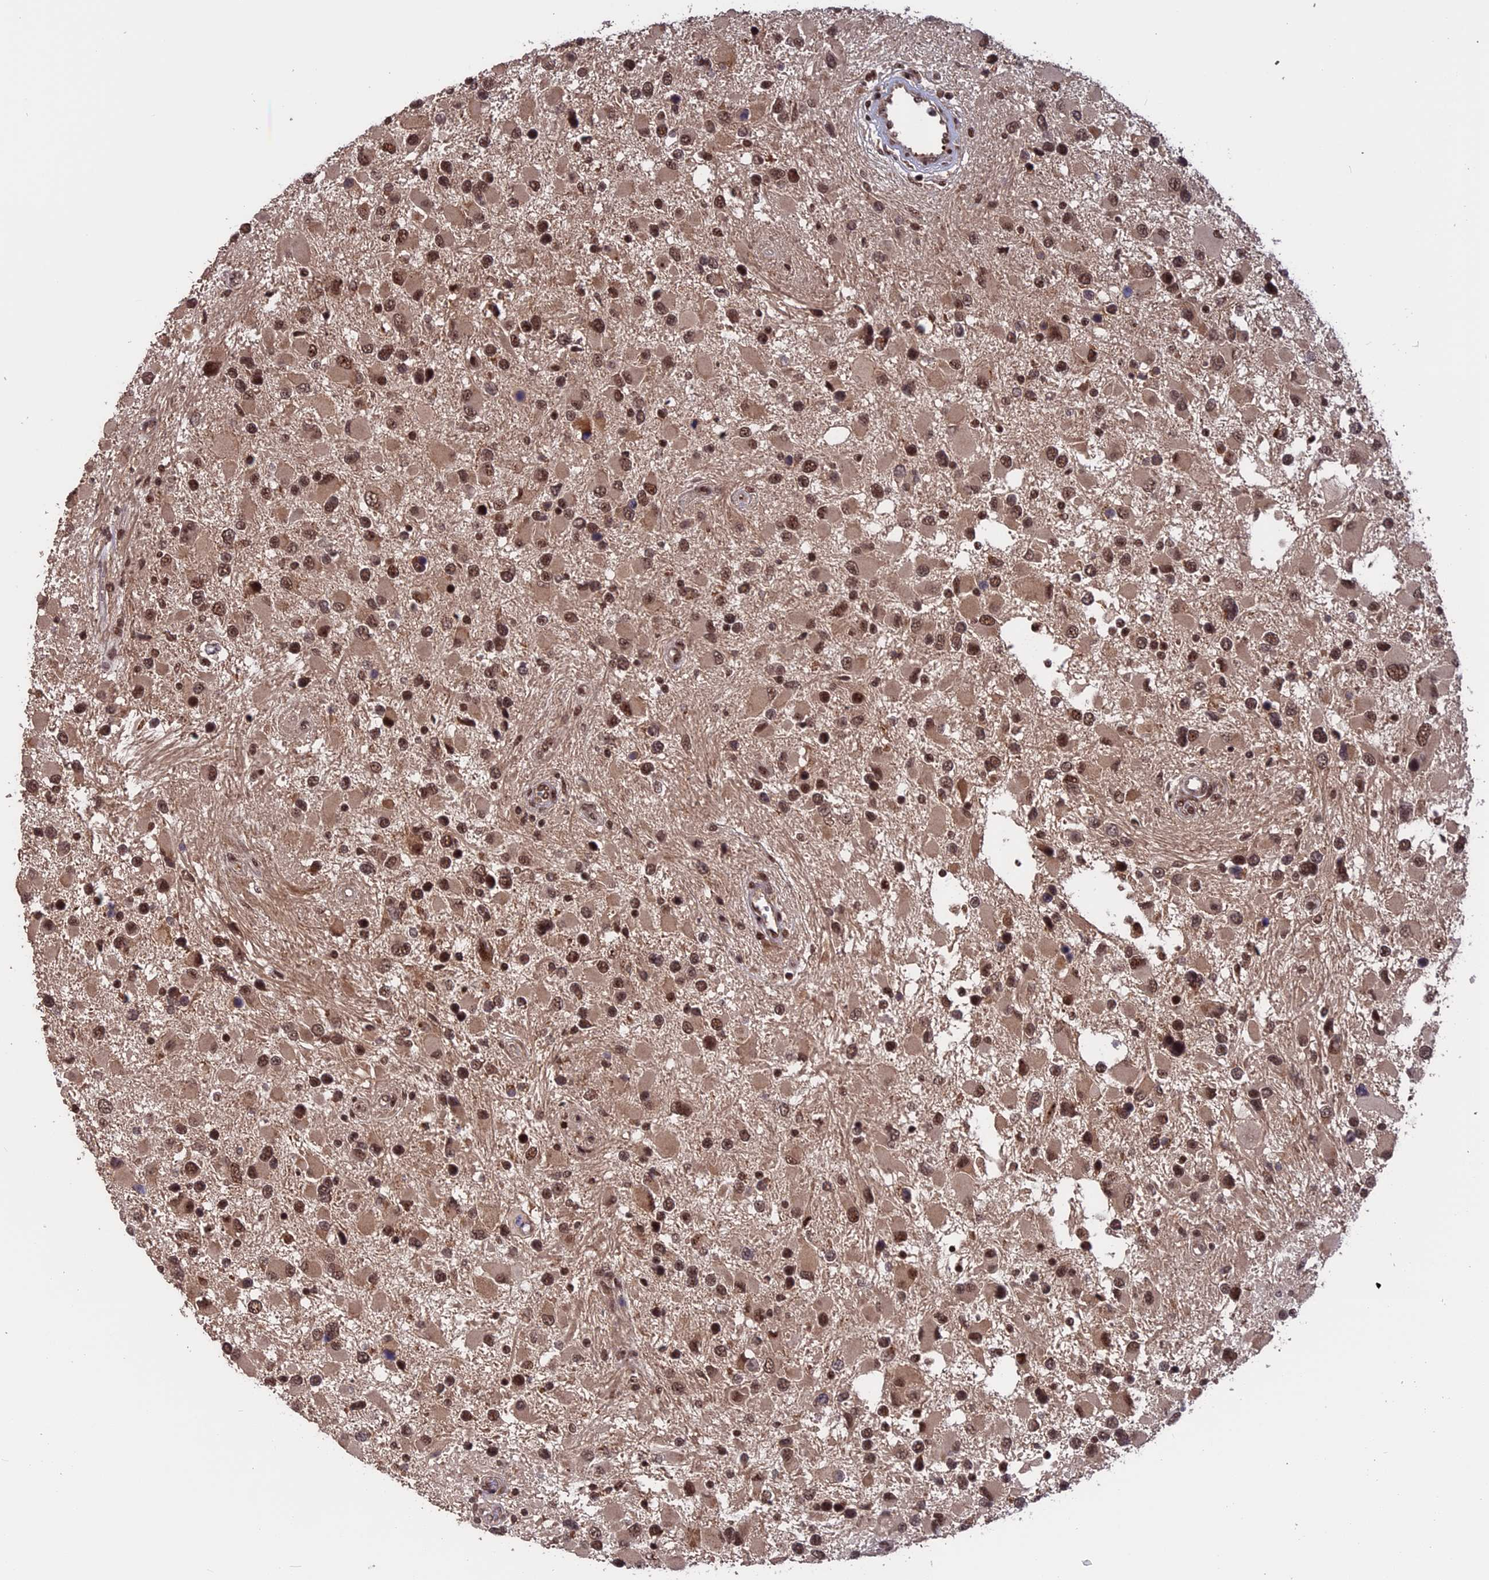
{"staining": {"intensity": "moderate", "quantity": ">75%", "location": "cytoplasmic/membranous,nuclear"}, "tissue": "glioma", "cell_type": "Tumor cells", "image_type": "cancer", "snomed": [{"axis": "morphology", "description": "Glioma, malignant, High grade"}, {"axis": "topography", "description": "Brain"}], "caption": "Human malignant high-grade glioma stained with a brown dye exhibits moderate cytoplasmic/membranous and nuclear positive expression in about >75% of tumor cells.", "gene": "CACTIN", "patient": {"sex": "male", "age": 53}}